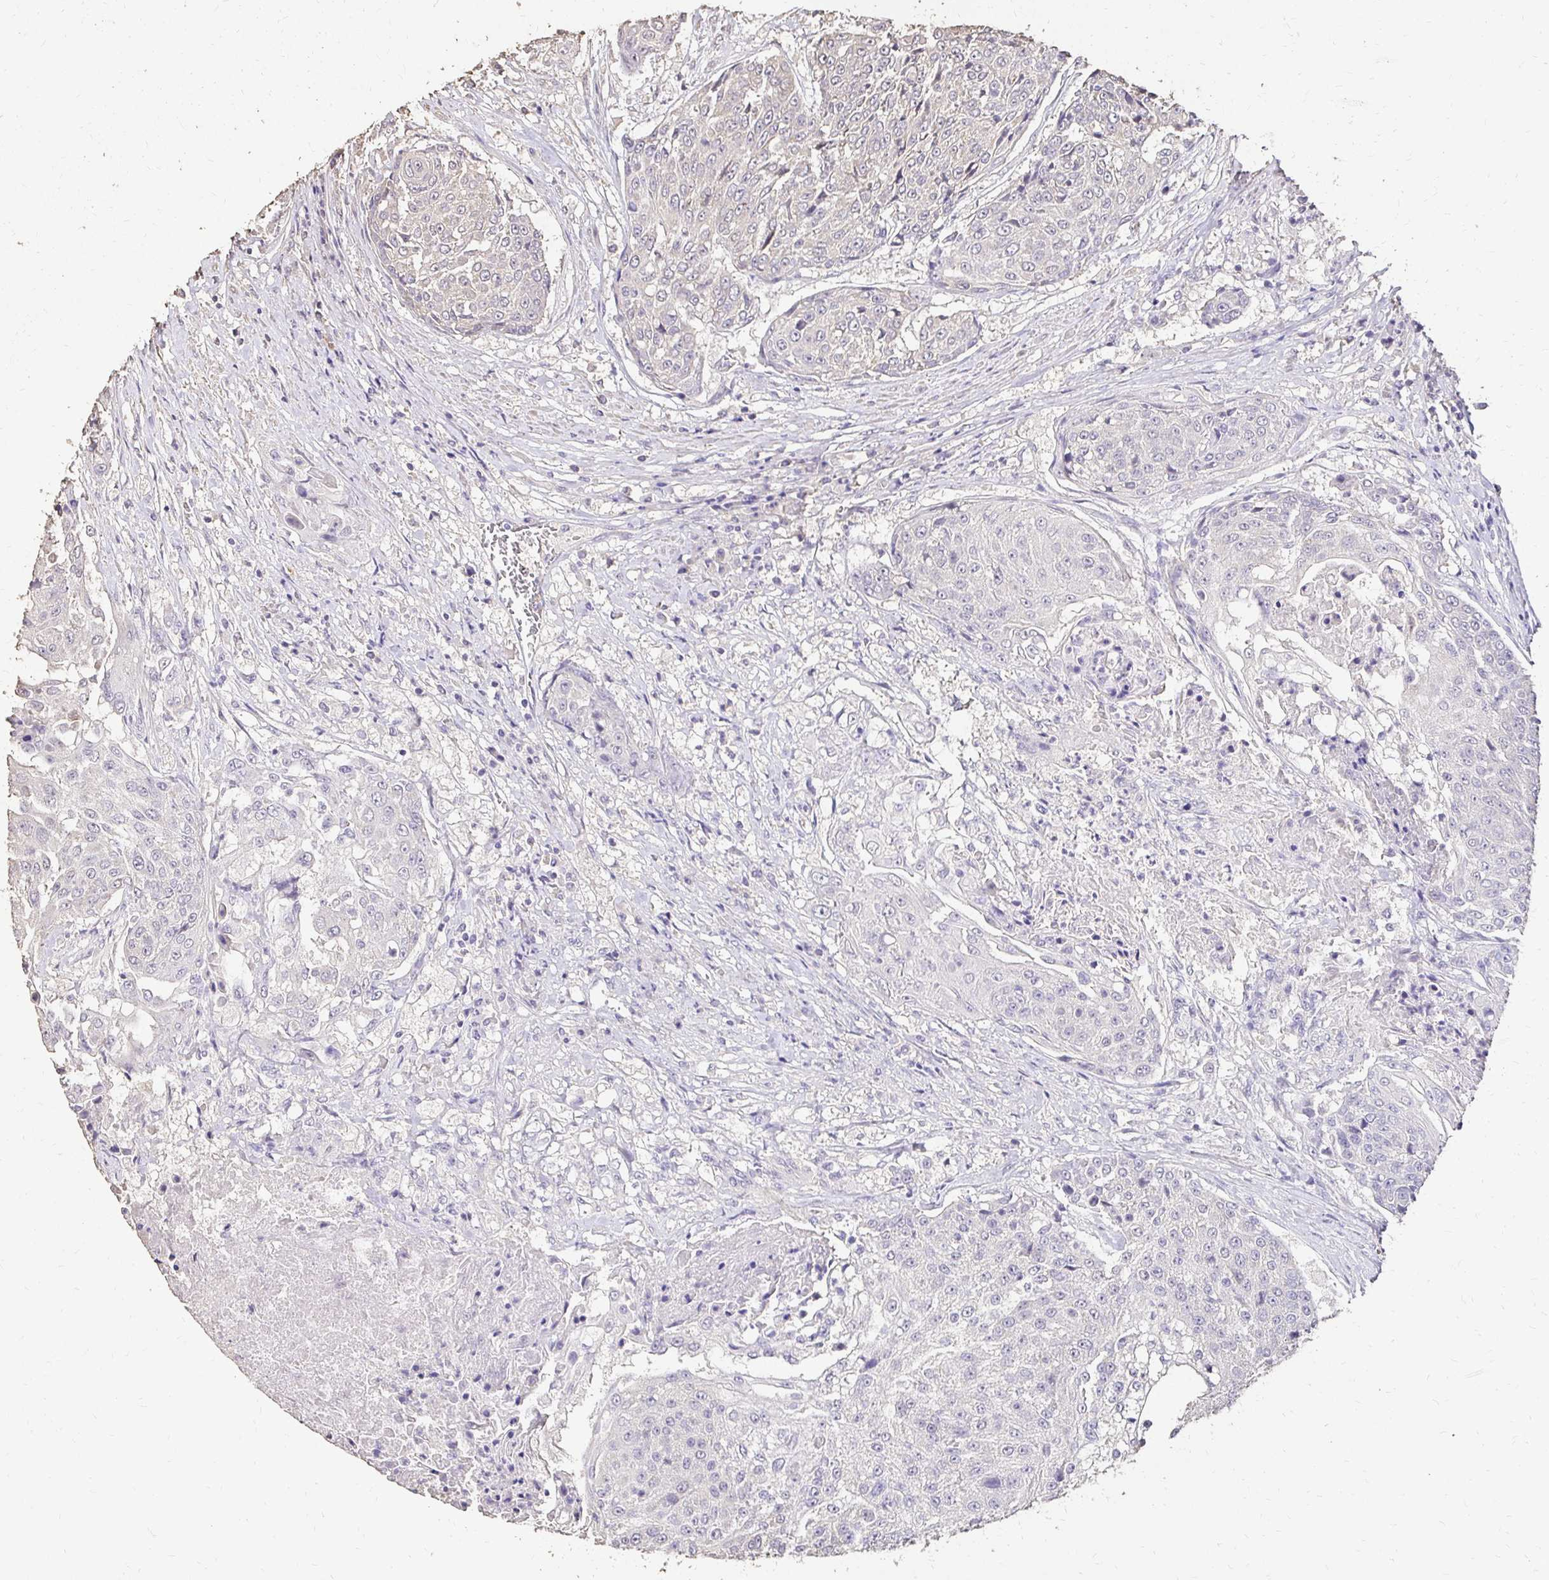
{"staining": {"intensity": "negative", "quantity": "none", "location": "none"}, "tissue": "urothelial cancer", "cell_type": "Tumor cells", "image_type": "cancer", "snomed": [{"axis": "morphology", "description": "Urothelial carcinoma, High grade"}, {"axis": "topography", "description": "Urinary bladder"}], "caption": "Immunohistochemistry (IHC) of urothelial cancer reveals no positivity in tumor cells.", "gene": "UGT1A6", "patient": {"sex": "female", "age": 63}}